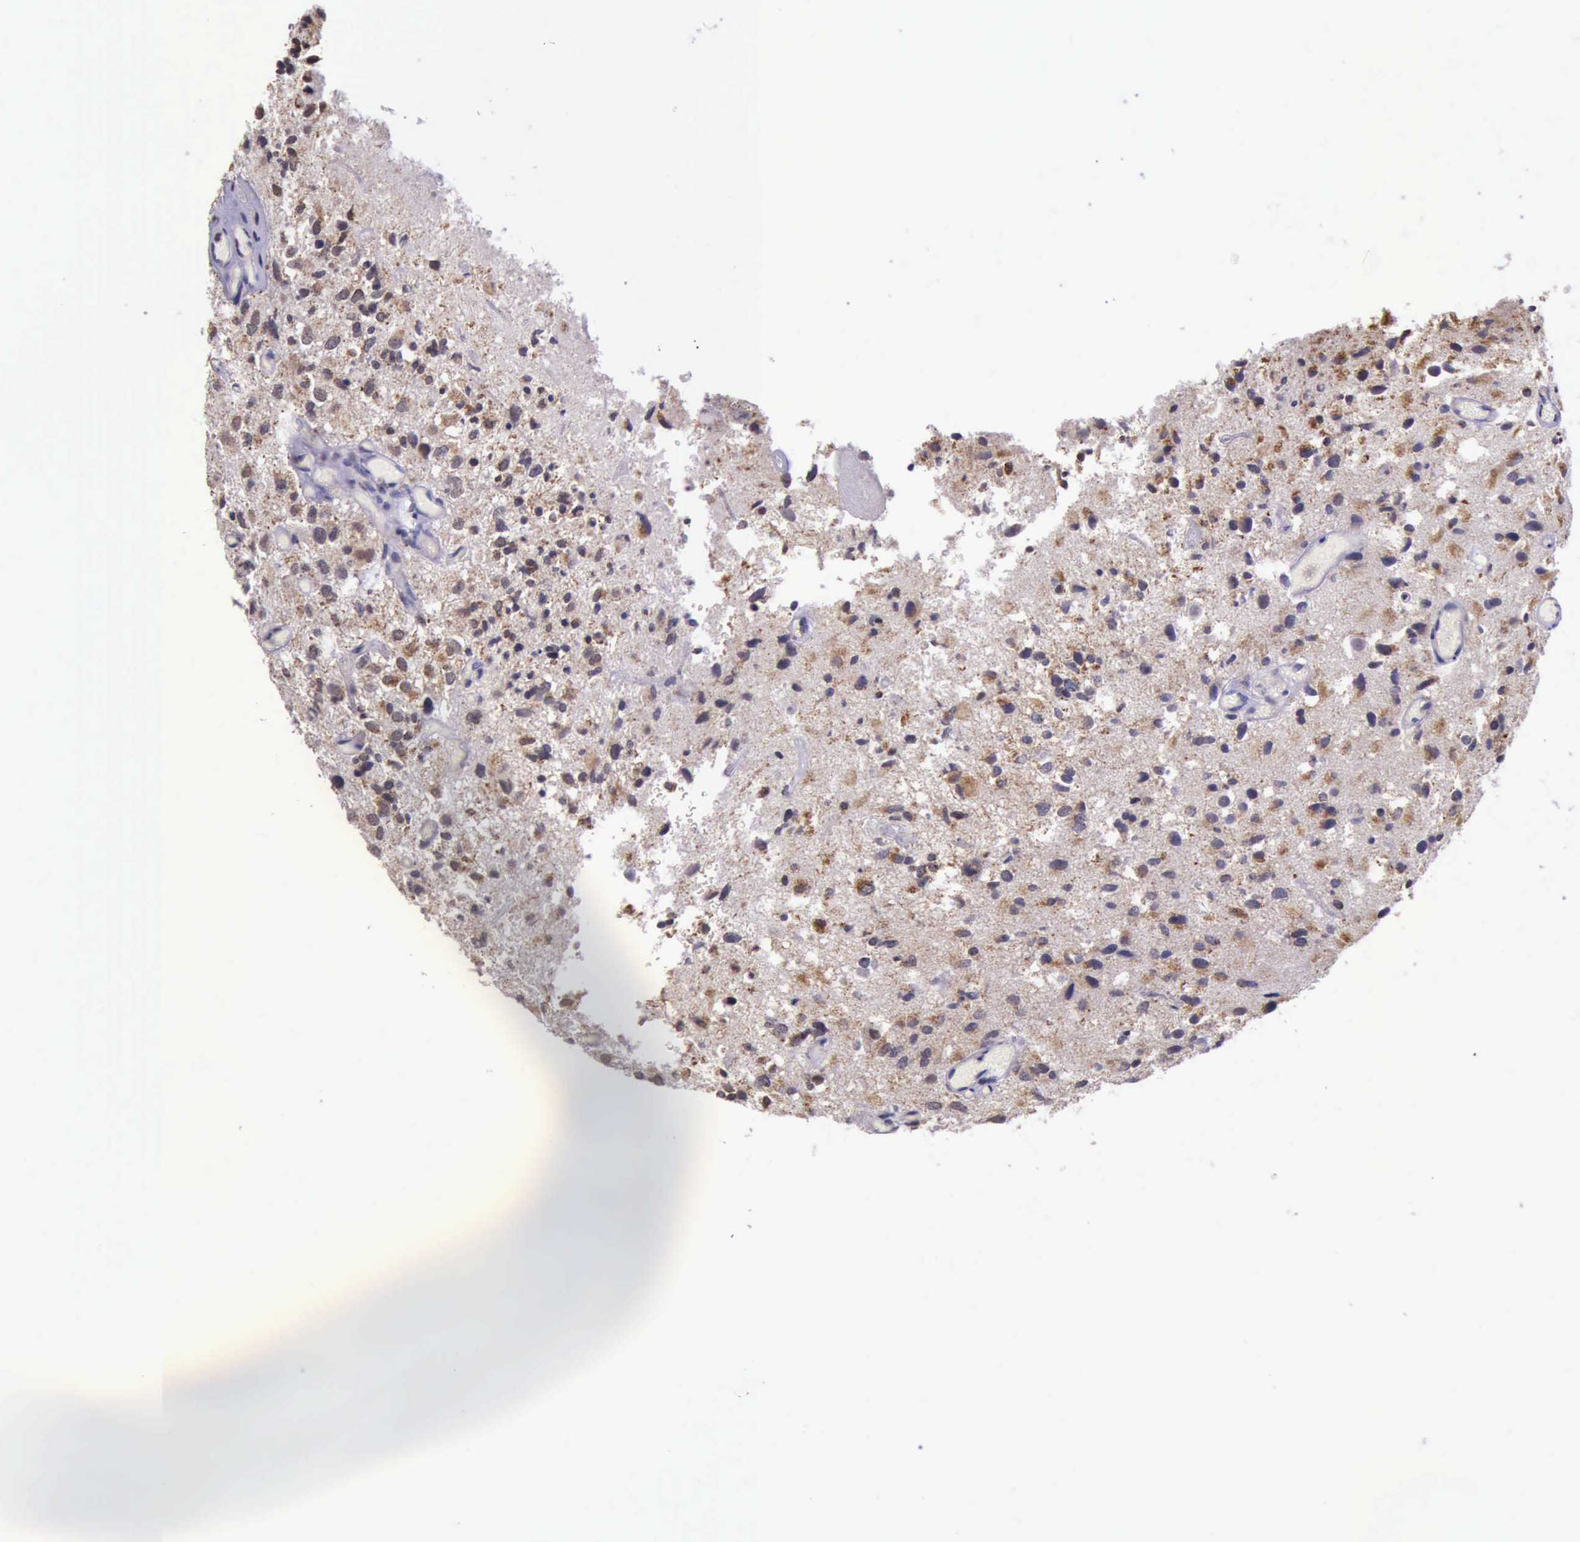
{"staining": {"intensity": "moderate", "quantity": ">75%", "location": "nuclear"}, "tissue": "glioma", "cell_type": "Tumor cells", "image_type": "cancer", "snomed": [{"axis": "morphology", "description": "Glioma, malignant, High grade"}, {"axis": "topography", "description": "Brain"}], "caption": "Immunohistochemistry (DAB) staining of human malignant high-grade glioma demonstrates moderate nuclear protein positivity in about >75% of tumor cells.", "gene": "PRPF39", "patient": {"sex": "male", "age": 69}}